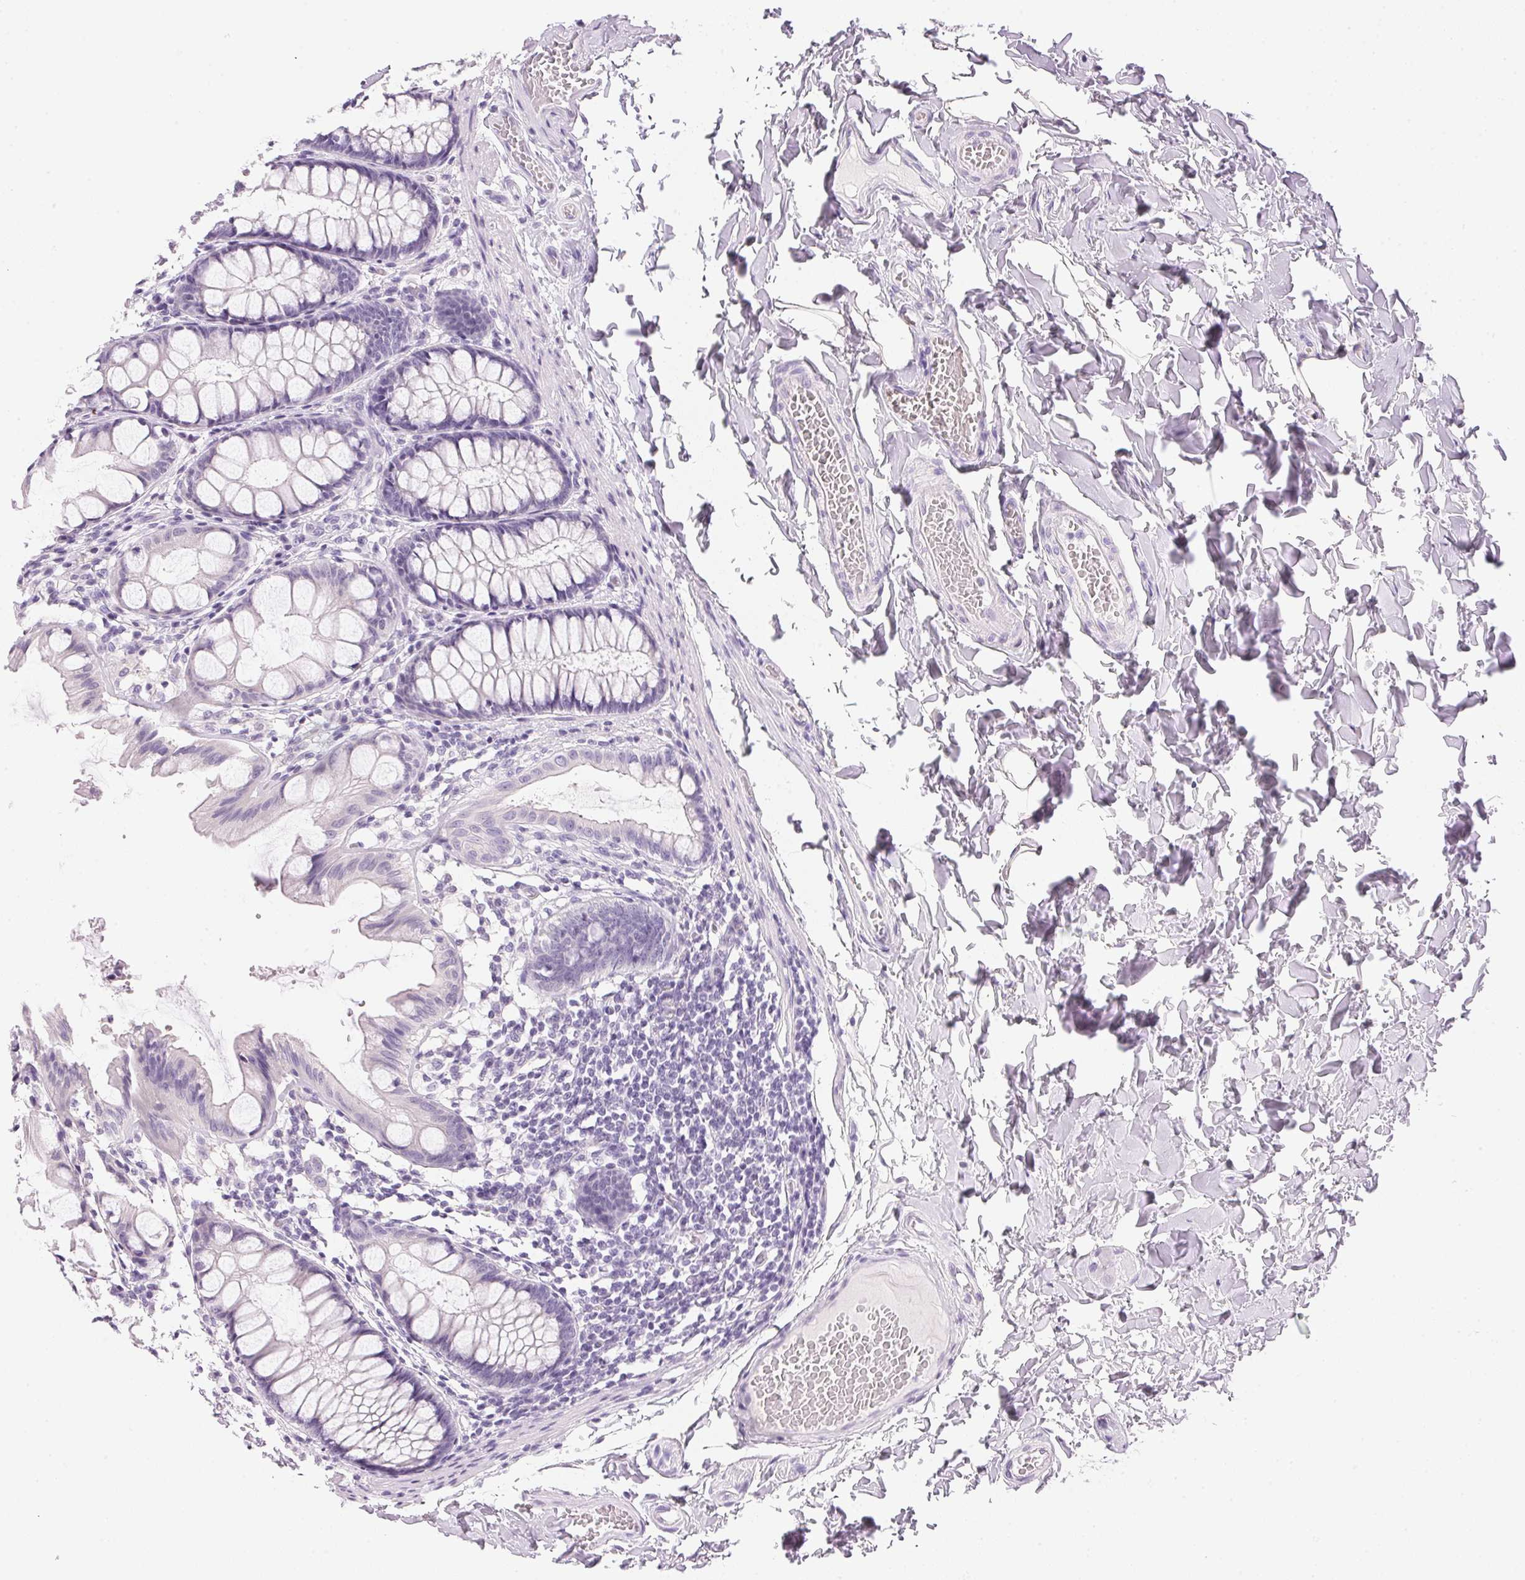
{"staining": {"intensity": "negative", "quantity": "none", "location": "none"}, "tissue": "colon", "cell_type": "Endothelial cells", "image_type": "normal", "snomed": [{"axis": "morphology", "description": "Normal tissue, NOS"}, {"axis": "topography", "description": "Colon"}], "caption": "Benign colon was stained to show a protein in brown. There is no significant expression in endothelial cells.", "gene": "IGFBP1", "patient": {"sex": "male", "age": 47}}